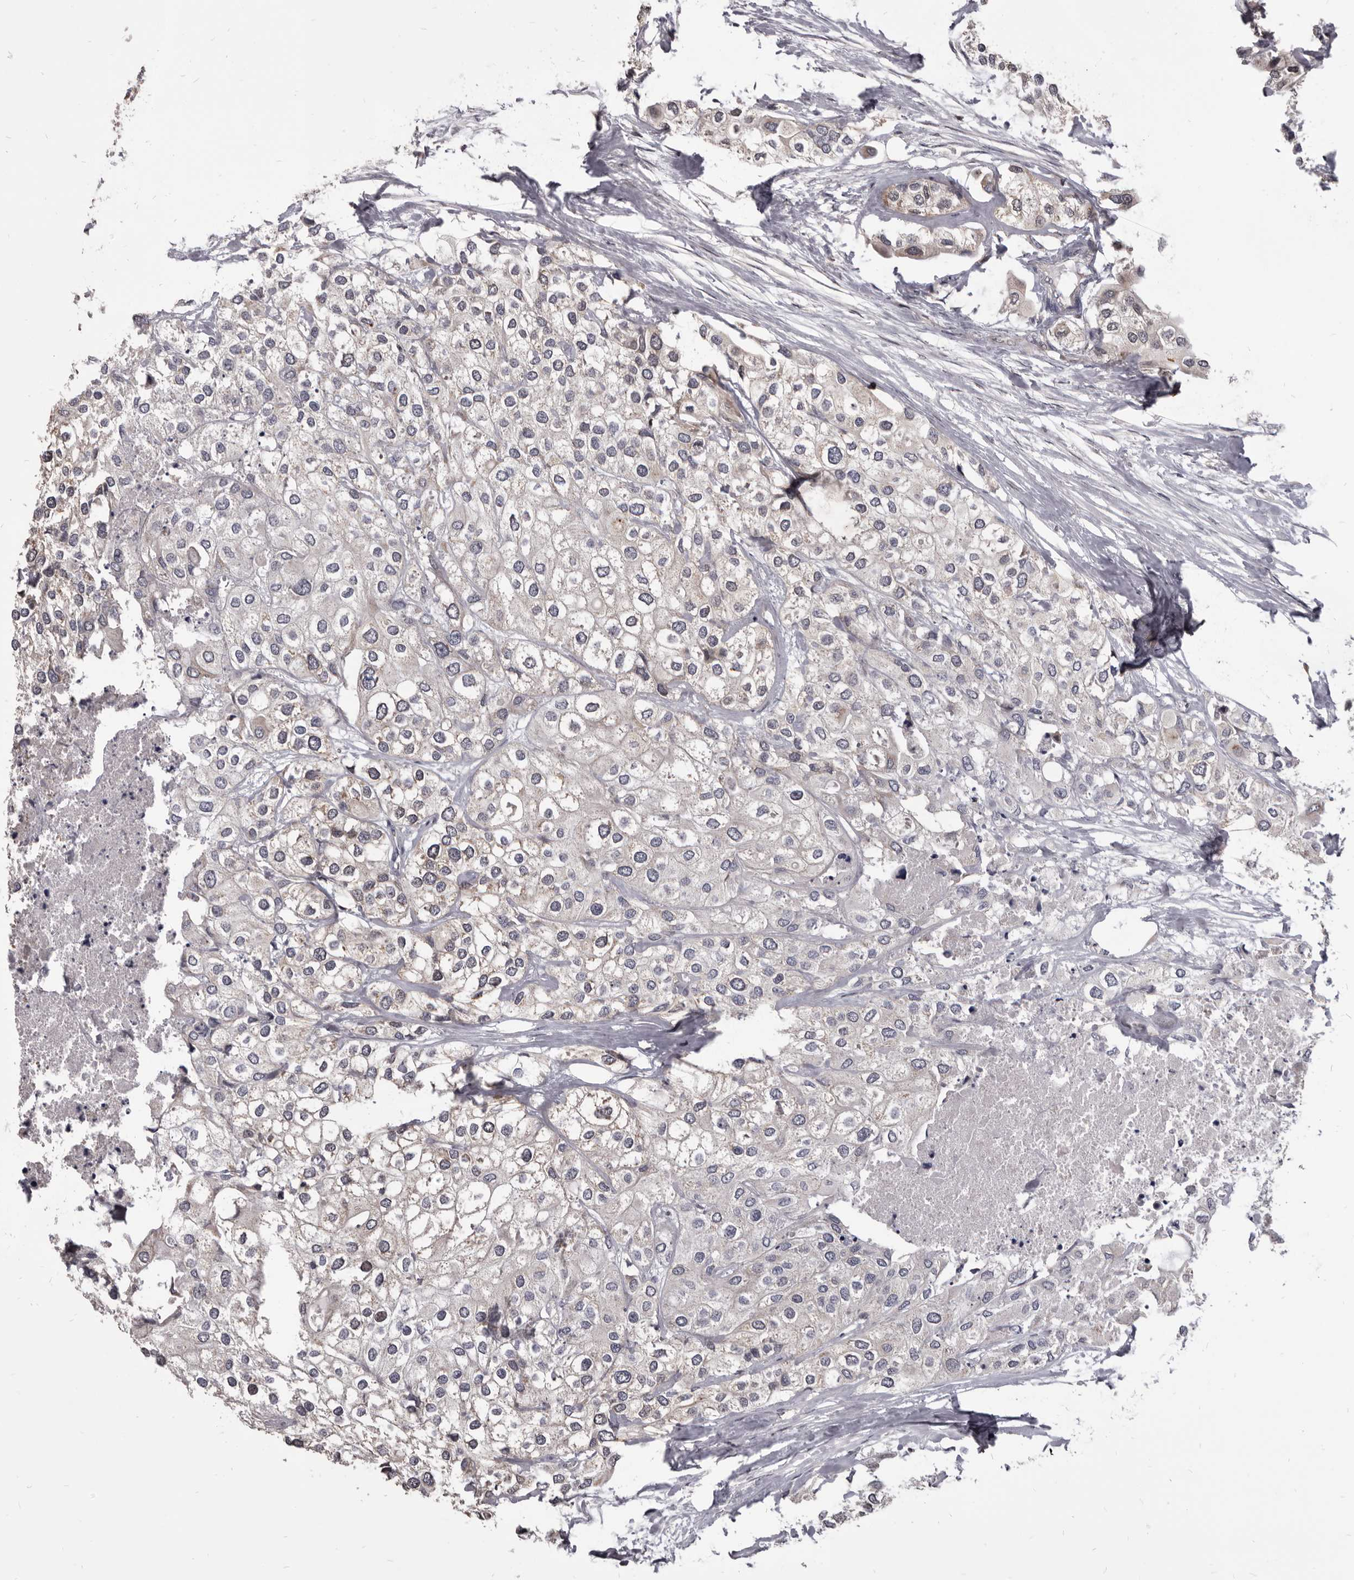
{"staining": {"intensity": "negative", "quantity": "none", "location": "none"}, "tissue": "urothelial cancer", "cell_type": "Tumor cells", "image_type": "cancer", "snomed": [{"axis": "morphology", "description": "Urothelial carcinoma, High grade"}, {"axis": "topography", "description": "Urinary bladder"}], "caption": "There is no significant staining in tumor cells of high-grade urothelial carcinoma.", "gene": "MAP3K14", "patient": {"sex": "male", "age": 64}}